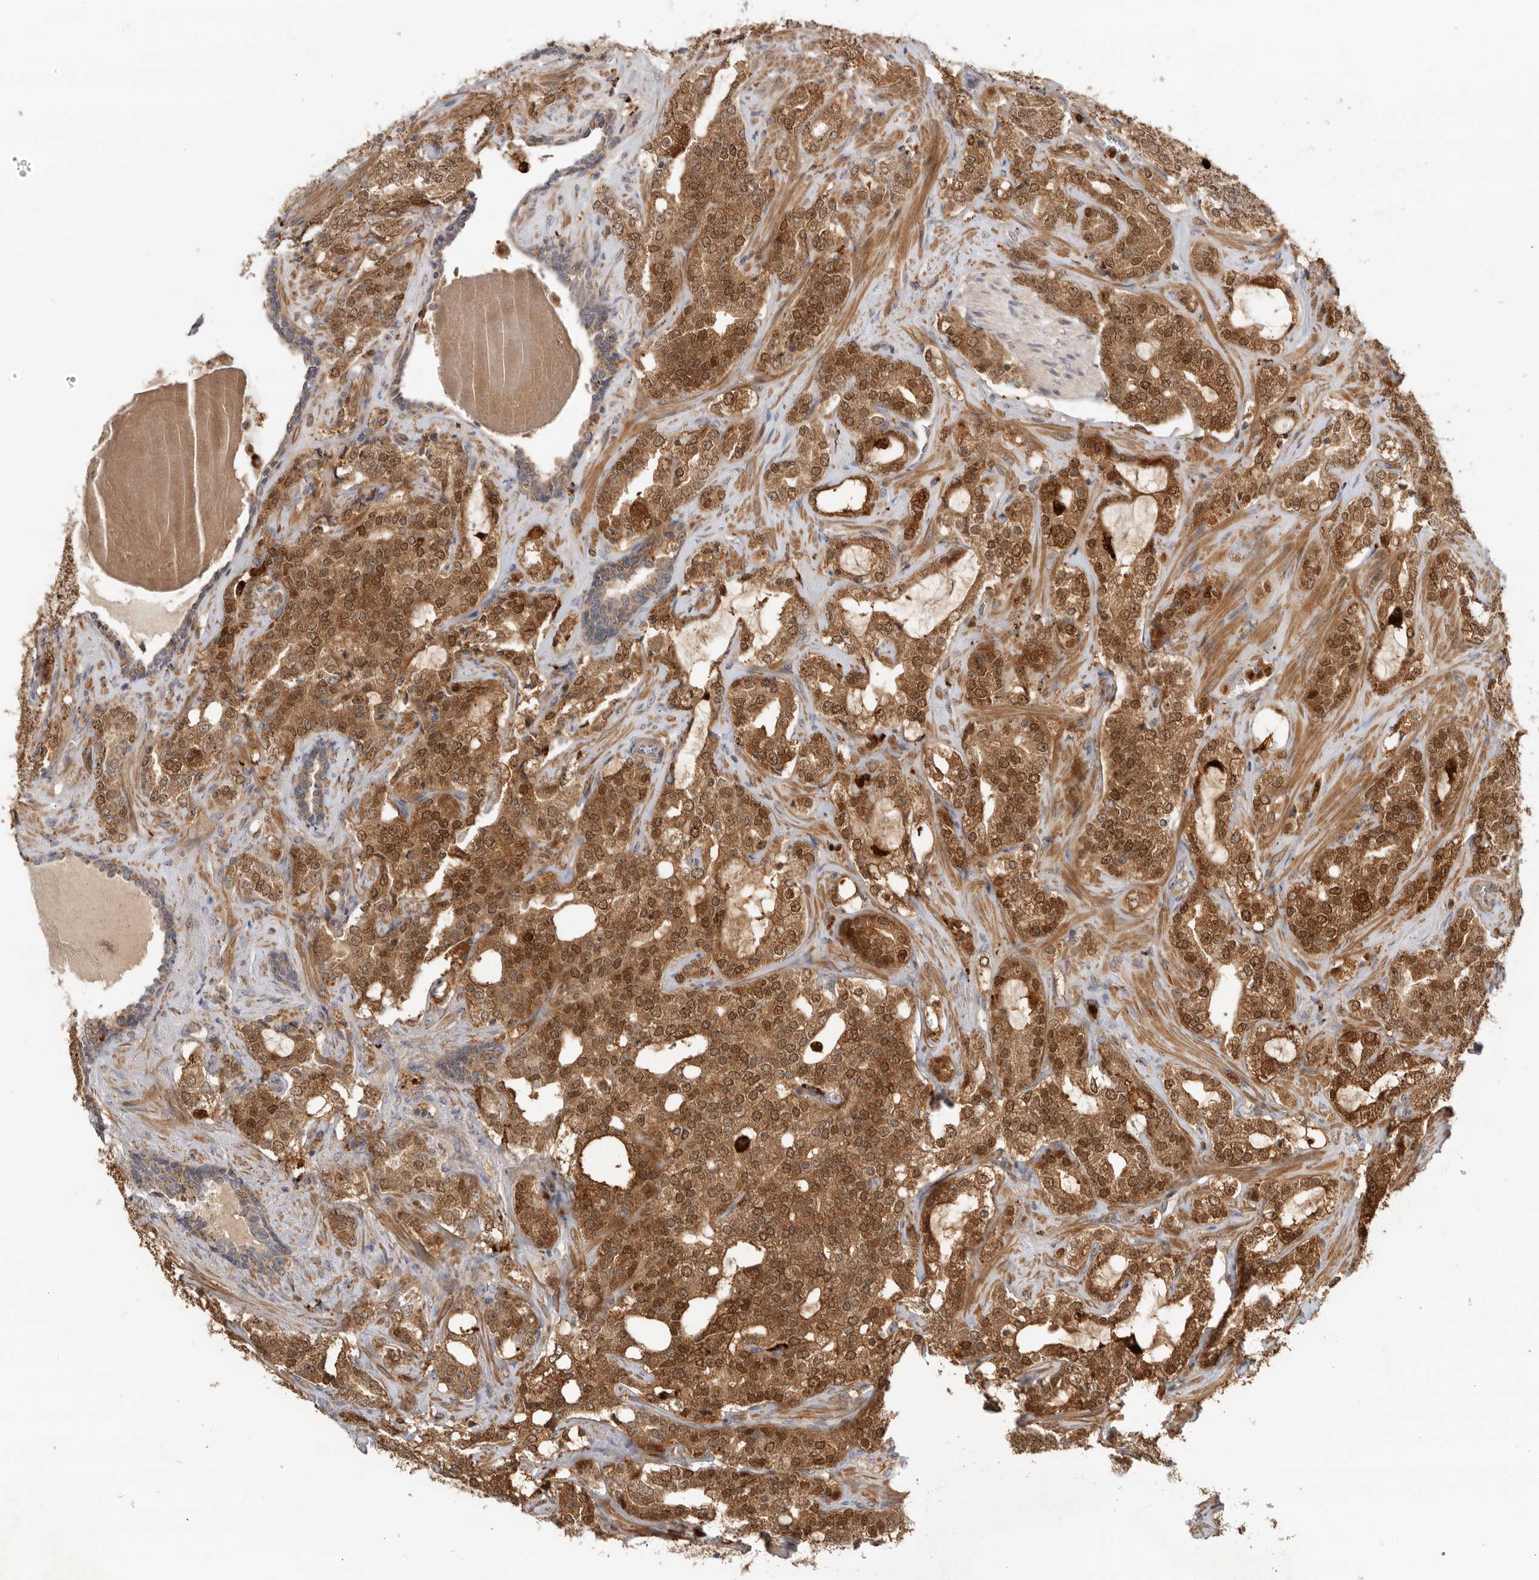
{"staining": {"intensity": "moderate", "quantity": ">75%", "location": "cytoplasmic/membranous,nuclear"}, "tissue": "prostate cancer", "cell_type": "Tumor cells", "image_type": "cancer", "snomed": [{"axis": "morphology", "description": "Adenocarcinoma, High grade"}, {"axis": "topography", "description": "Prostate"}], "caption": "A medium amount of moderate cytoplasmic/membranous and nuclear staining is identified in approximately >75% of tumor cells in prostate high-grade adenocarcinoma tissue.", "gene": "GNE", "patient": {"sex": "male", "age": 64}}